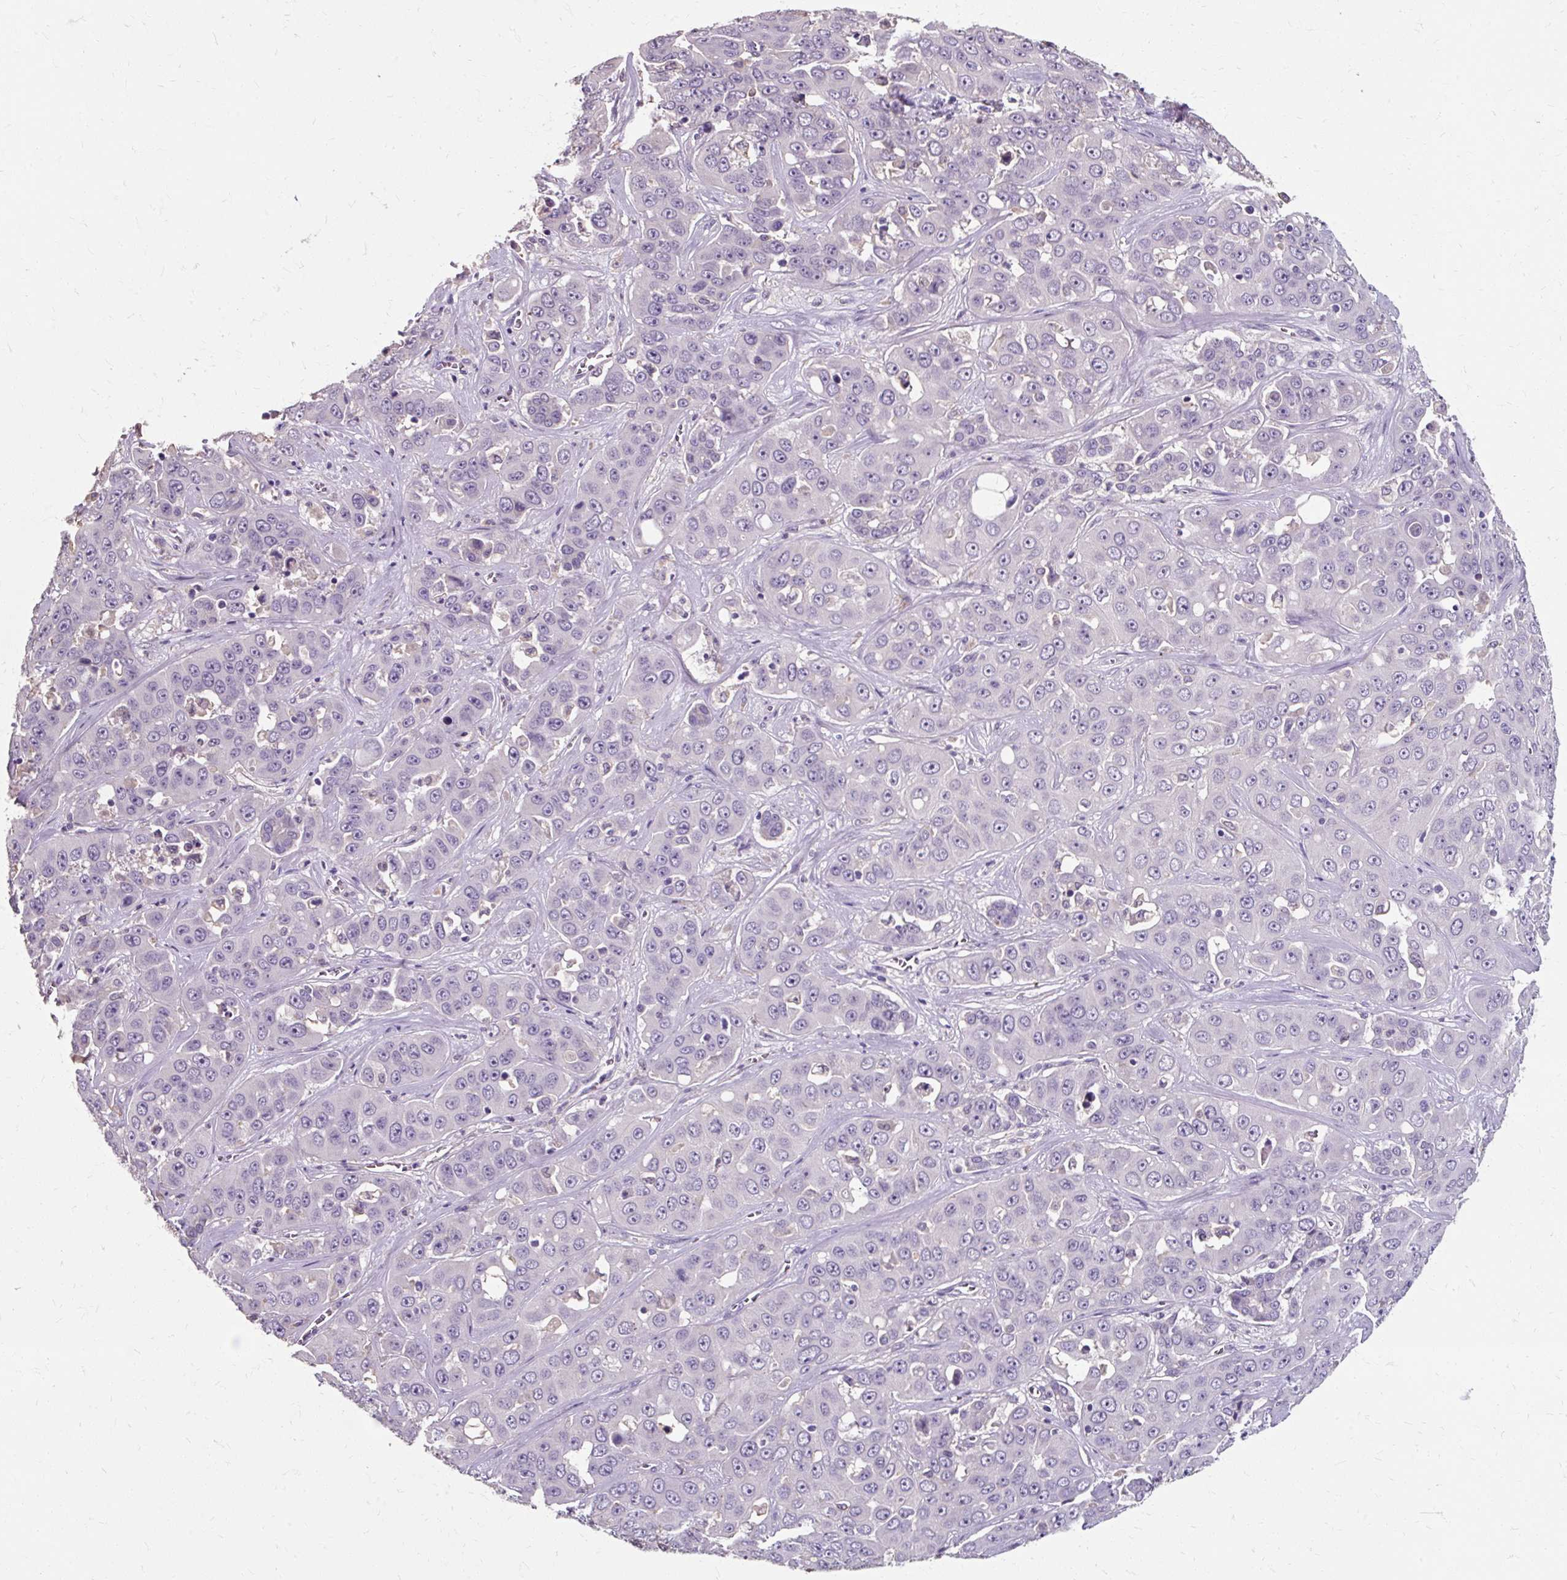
{"staining": {"intensity": "negative", "quantity": "none", "location": "none"}, "tissue": "liver cancer", "cell_type": "Tumor cells", "image_type": "cancer", "snomed": [{"axis": "morphology", "description": "Cholangiocarcinoma"}, {"axis": "topography", "description": "Liver"}], "caption": "DAB (3,3'-diaminobenzidine) immunohistochemical staining of human cholangiocarcinoma (liver) shows no significant positivity in tumor cells.", "gene": "KLHL24", "patient": {"sex": "female", "age": 52}}